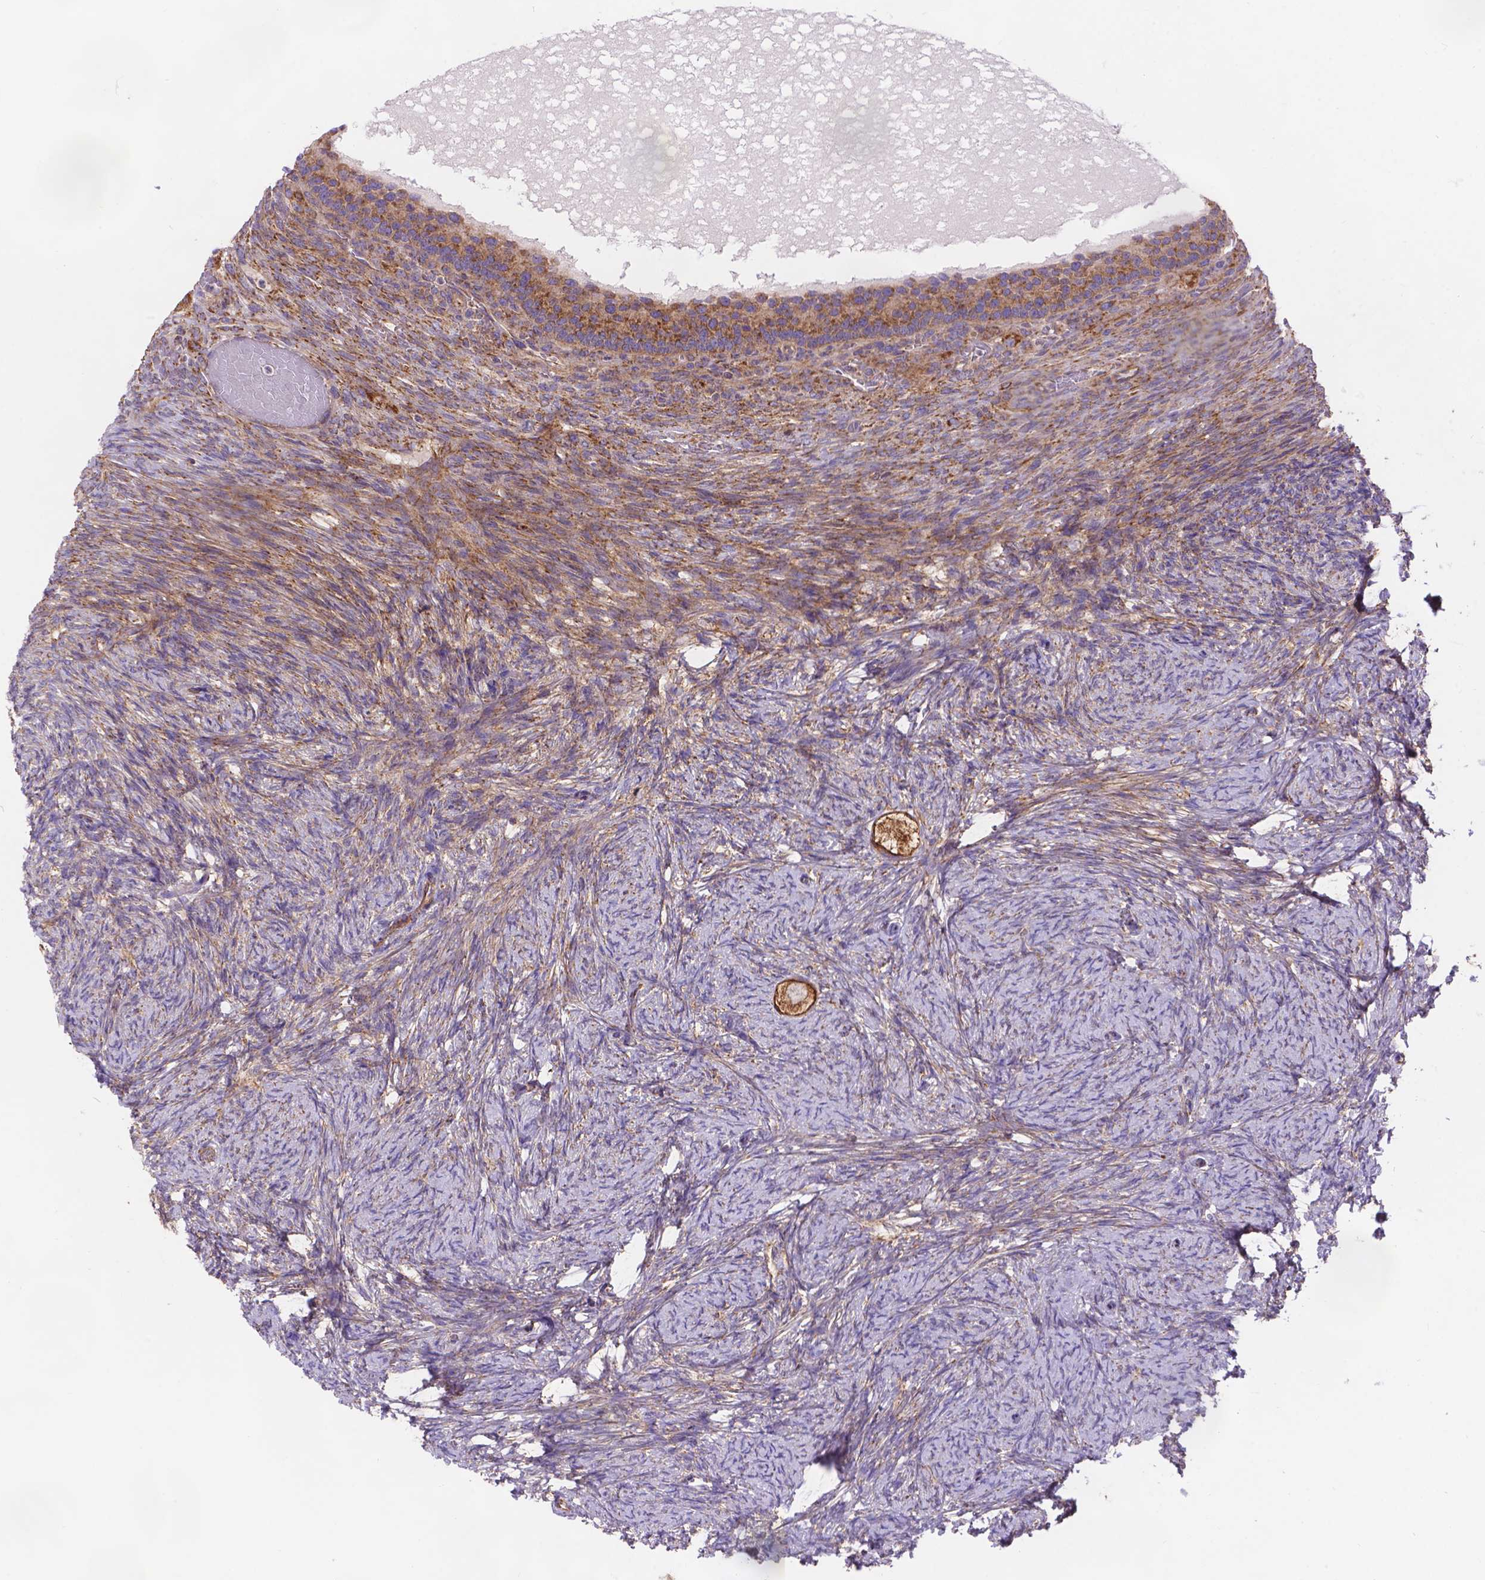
{"staining": {"intensity": "moderate", "quantity": ">75%", "location": "cytoplasmic/membranous"}, "tissue": "ovary", "cell_type": "Follicle cells", "image_type": "normal", "snomed": [{"axis": "morphology", "description": "Normal tissue, NOS"}, {"axis": "topography", "description": "Ovary"}], "caption": "This is an image of immunohistochemistry staining of benign ovary, which shows moderate positivity in the cytoplasmic/membranous of follicle cells.", "gene": "AK3", "patient": {"sex": "female", "age": 34}}